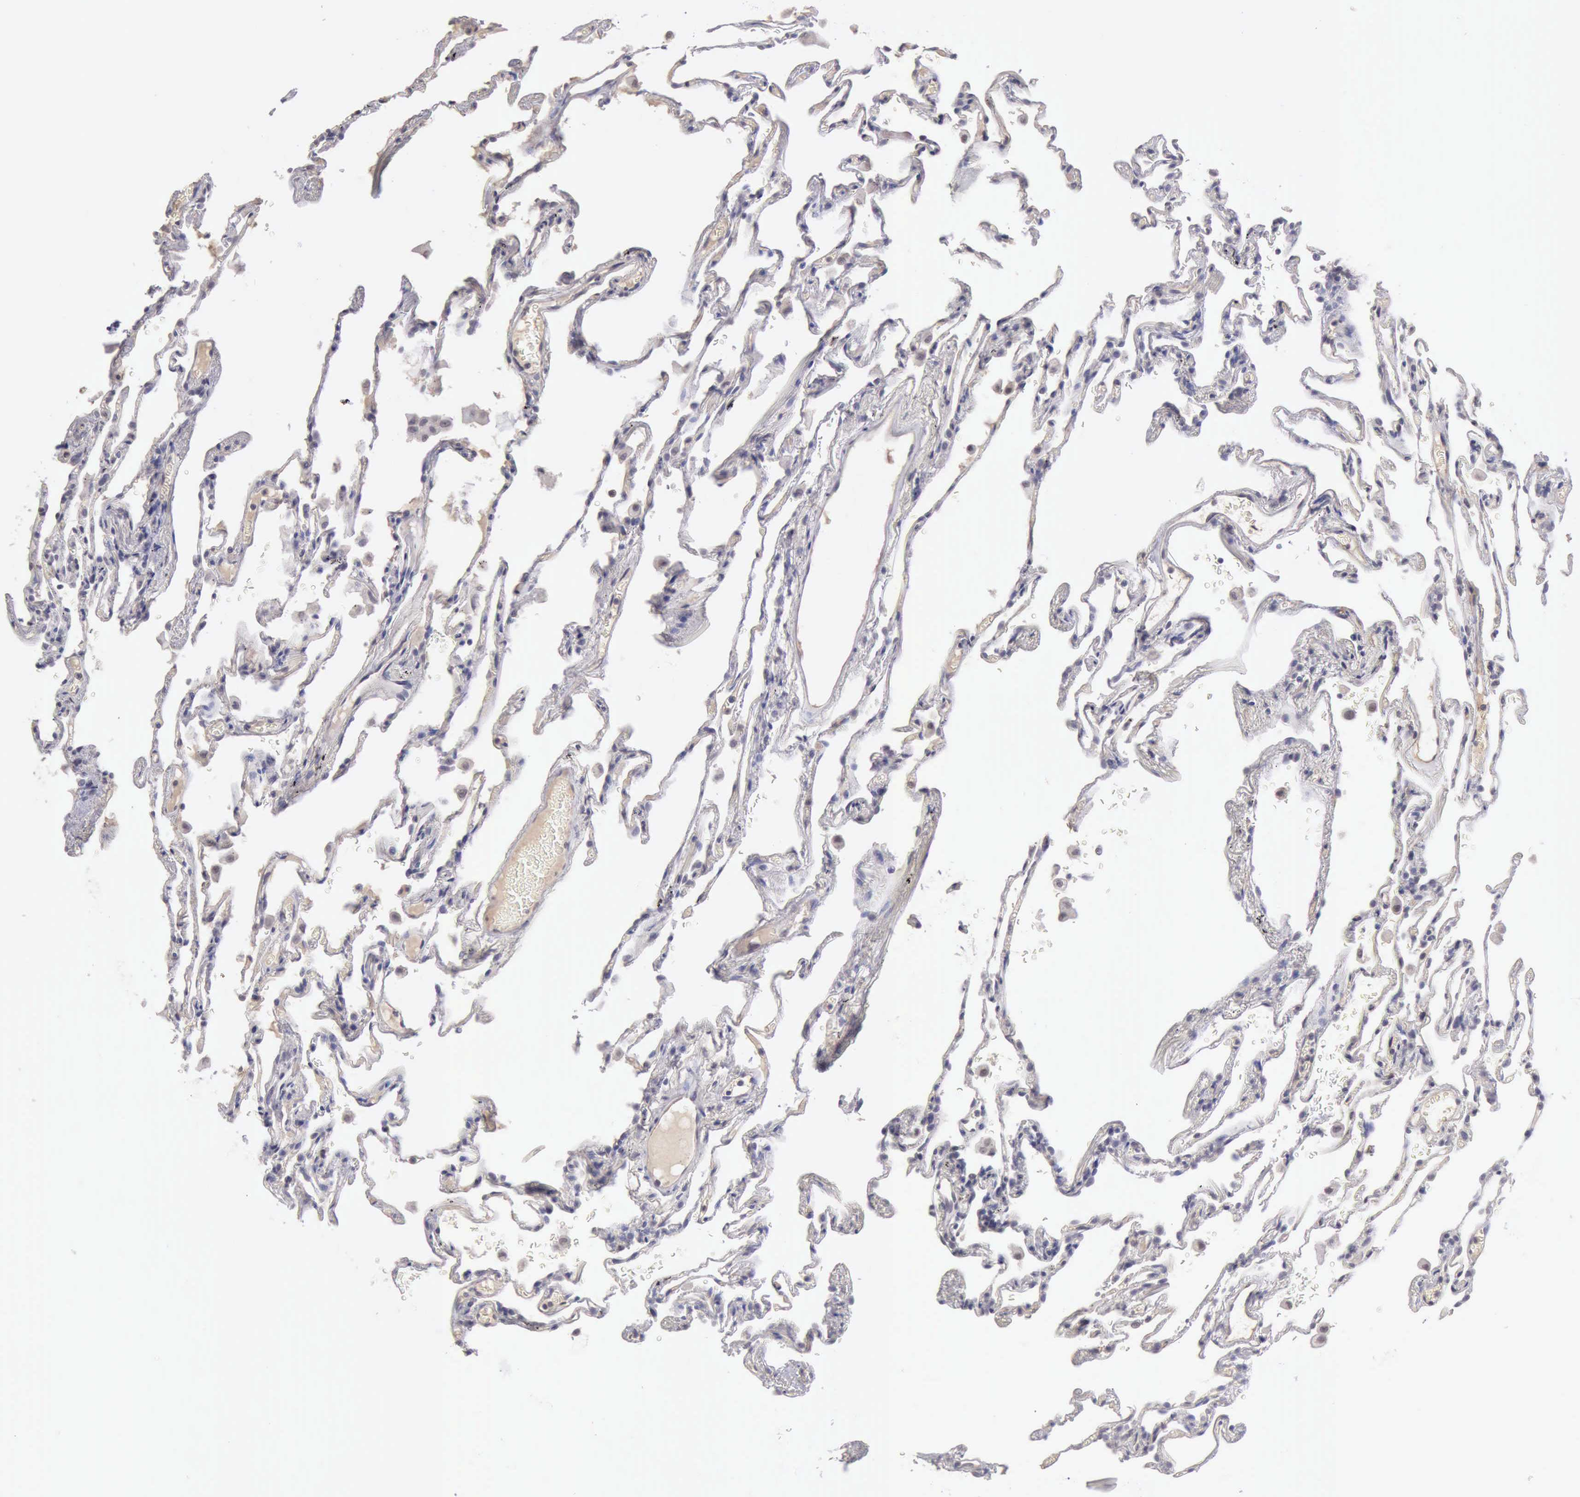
{"staining": {"intensity": "negative", "quantity": "none", "location": "none"}, "tissue": "lung", "cell_type": "Alveolar cells", "image_type": "normal", "snomed": [{"axis": "morphology", "description": "Normal tissue, NOS"}, {"axis": "morphology", "description": "Inflammation, NOS"}, {"axis": "topography", "description": "Lung"}], "caption": "Unremarkable lung was stained to show a protein in brown. There is no significant expression in alveolar cells. The staining is performed using DAB brown chromogen with nuclei counter-stained in using hematoxylin.", "gene": "KCND1", "patient": {"sex": "male", "age": 69}}